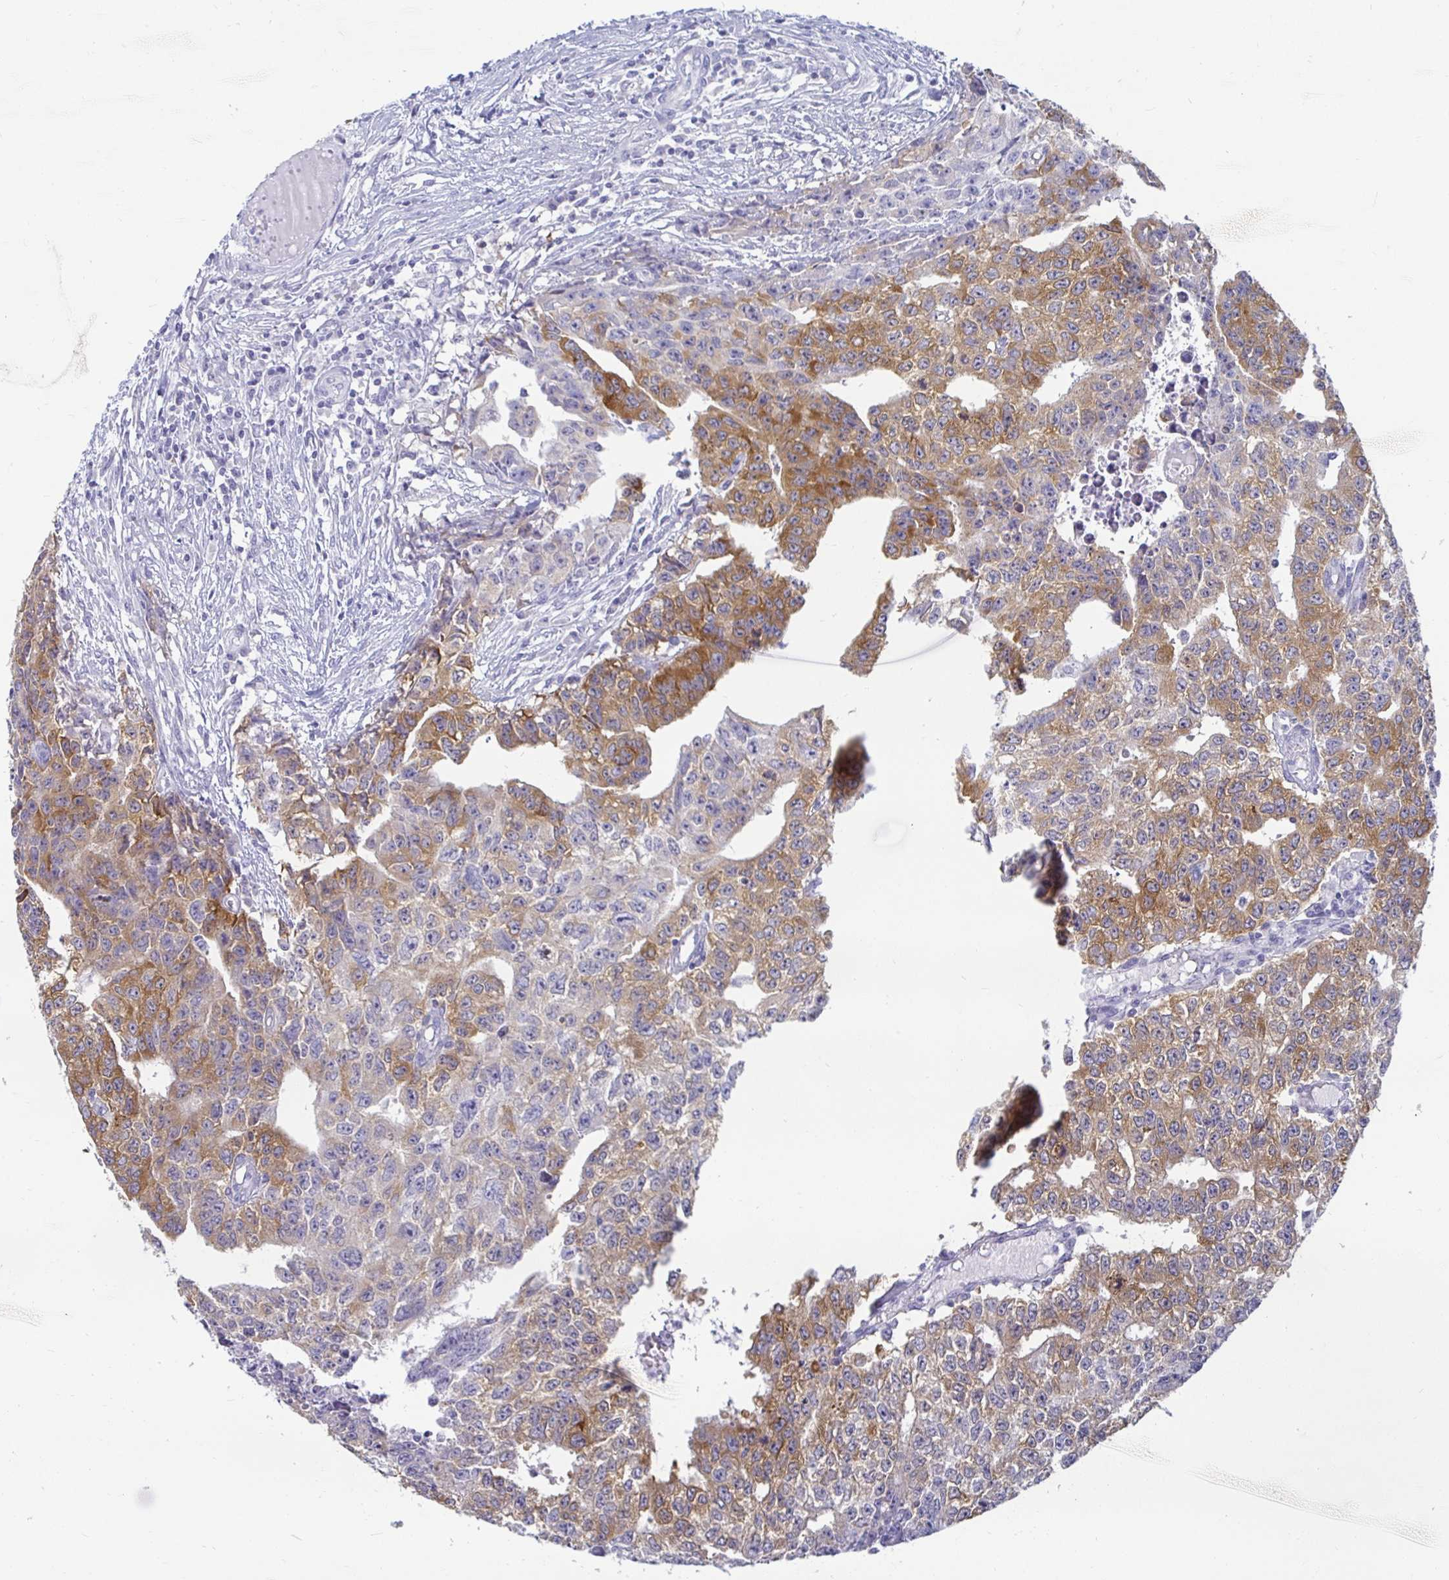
{"staining": {"intensity": "moderate", "quantity": "25%-75%", "location": "cytoplasmic/membranous"}, "tissue": "testis cancer", "cell_type": "Tumor cells", "image_type": "cancer", "snomed": [{"axis": "morphology", "description": "Carcinoma, Embryonal, NOS"}, {"axis": "morphology", "description": "Teratoma, malignant, NOS"}, {"axis": "topography", "description": "Testis"}], "caption": "IHC of testis embryonal carcinoma displays medium levels of moderate cytoplasmic/membranous expression in approximately 25%-75% of tumor cells.", "gene": "PEG10", "patient": {"sex": "male", "age": 24}}